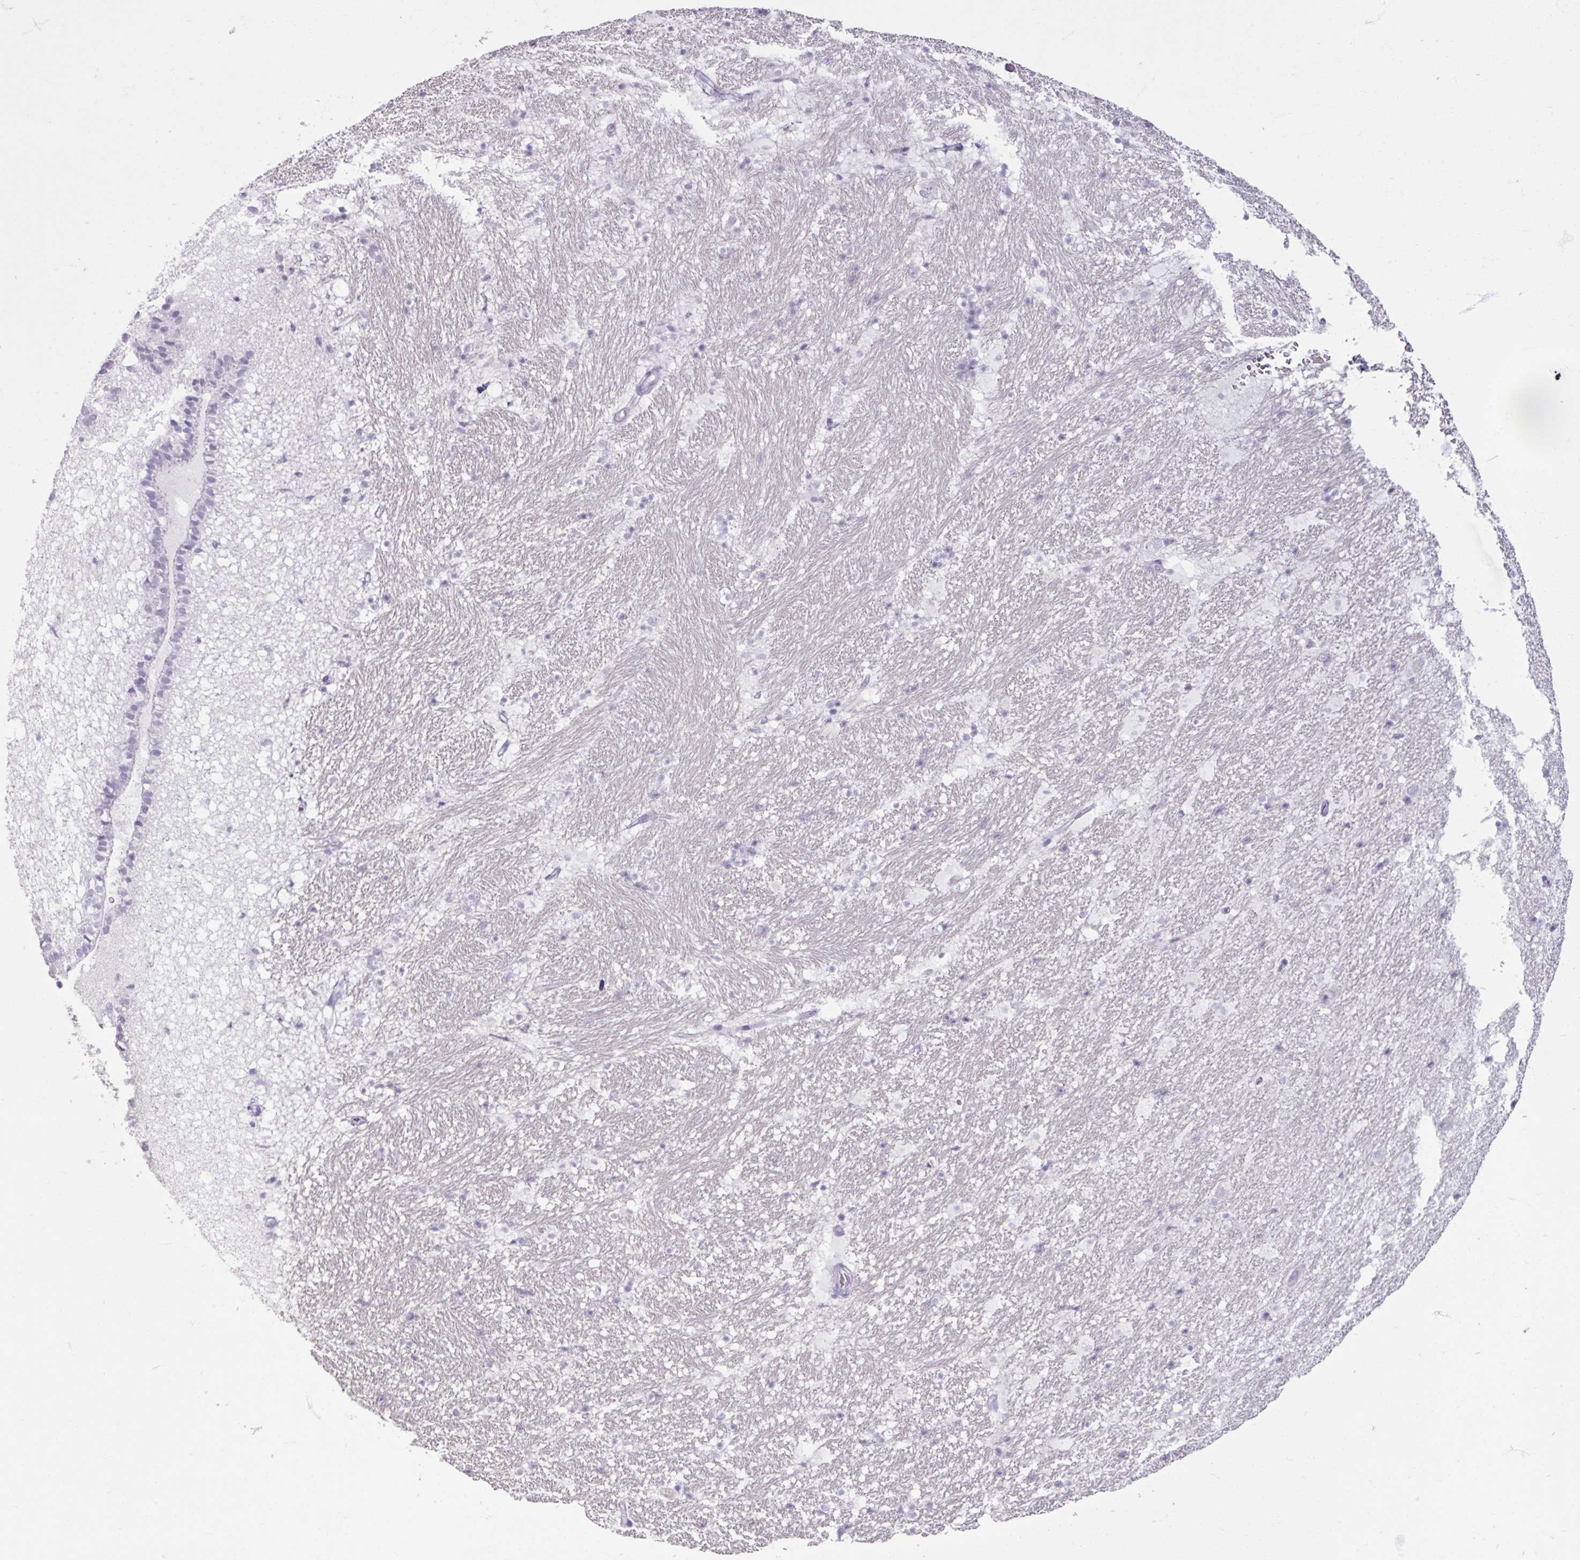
{"staining": {"intensity": "negative", "quantity": "none", "location": "none"}, "tissue": "hippocampus", "cell_type": "Glial cells", "image_type": "normal", "snomed": [{"axis": "morphology", "description": "Normal tissue, NOS"}, {"axis": "topography", "description": "Hippocampus"}], "caption": "Image shows no significant protein expression in glial cells of benign hippocampus. (IHC, brightfield microscopy, high magnification).", "gene": "SLC27A5", "patient": {"sex": "male", "age": 37}}